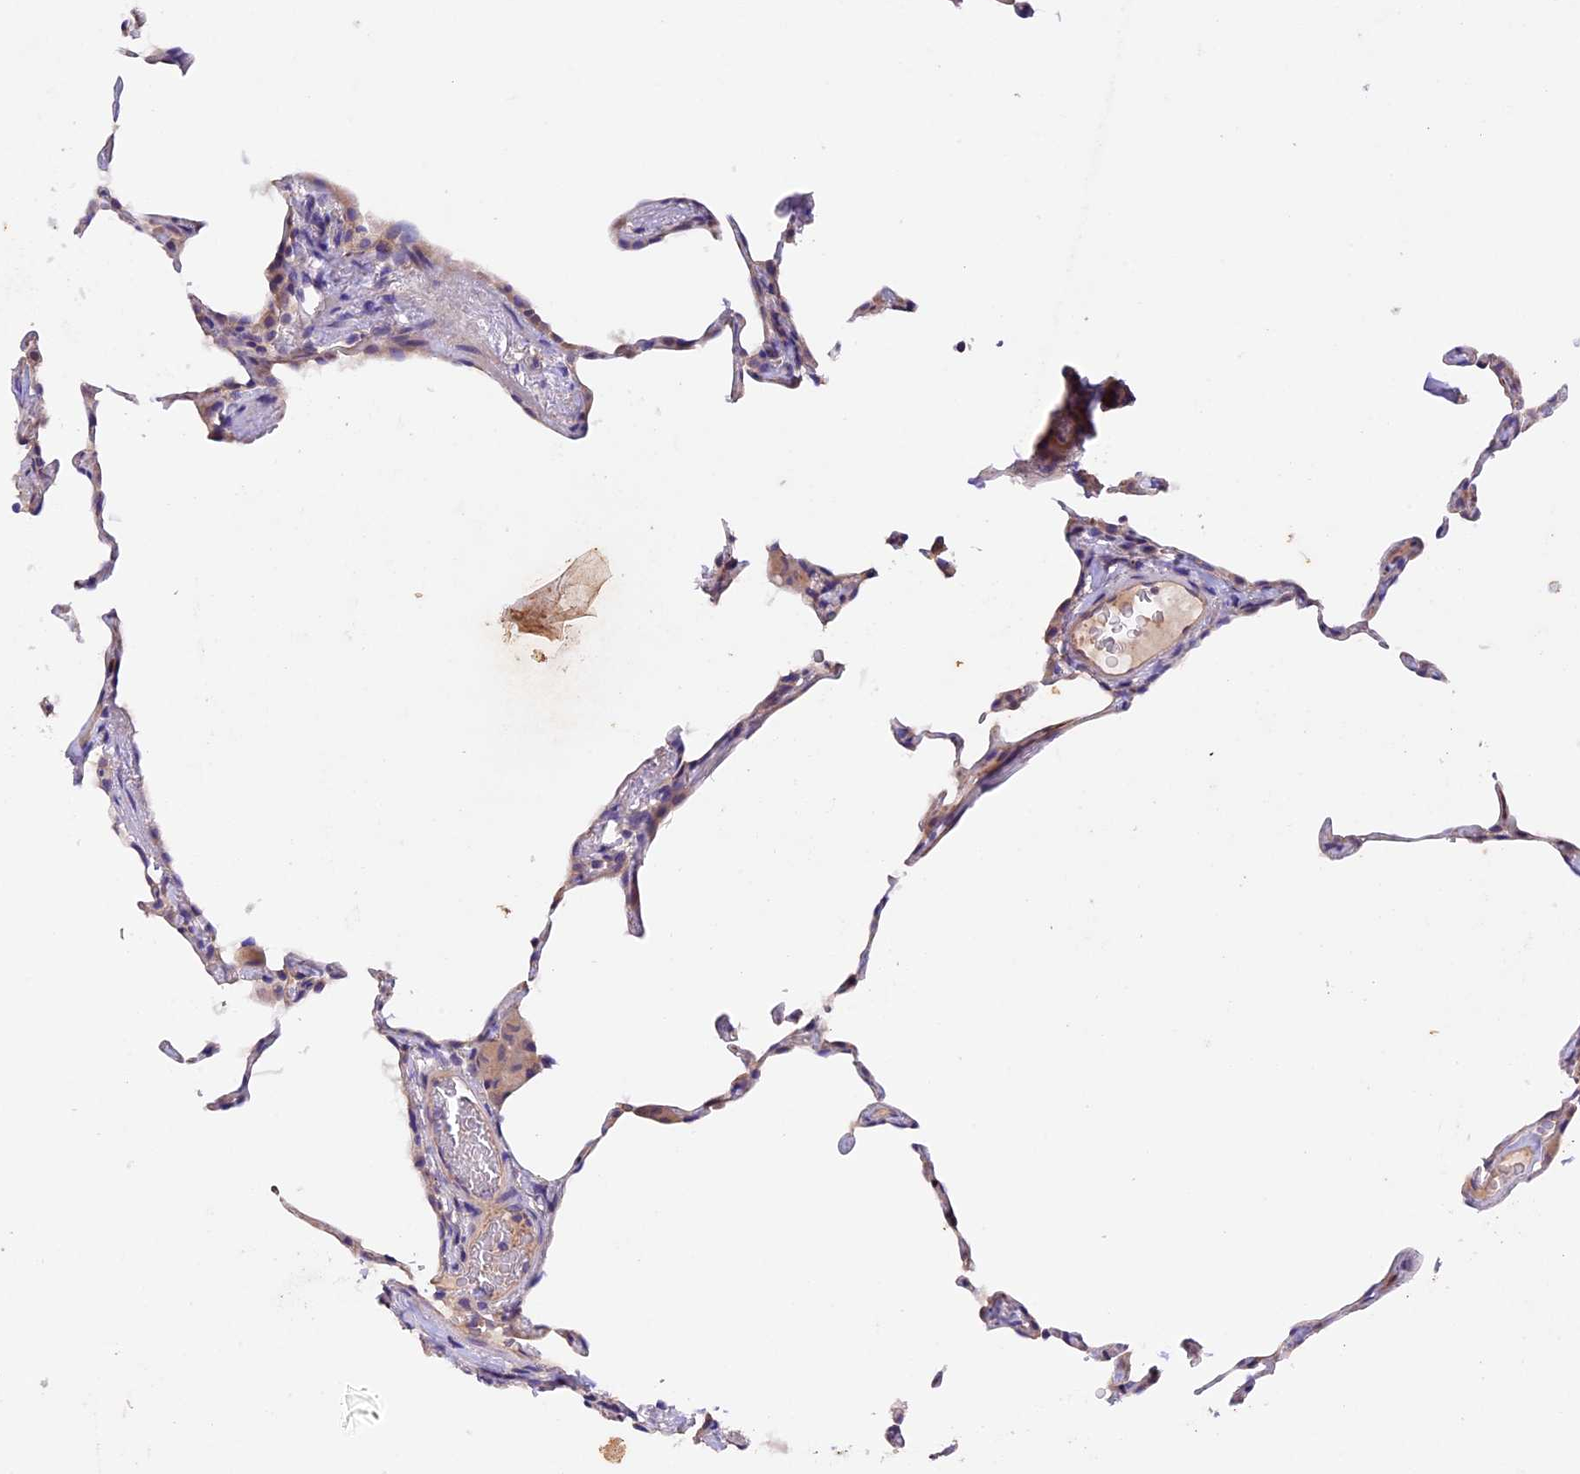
{"staining": {"intensity": "moderate", "quantity": "<25%", "location": "cytoplasmic/membranous"}, "tissue": "lung", "cell_type": "Alveolar cells", "image_type": "normal", "snomed": [{"axis": "morphology", "description": "Normal tissue, NOS"}, {"axis": "topography", "description": "Lung"}], "caption": "The immunohistochemical stain highlights moderate cytoplasmic/membranous positivity in alveolar cells of unremarkable lung.", "gene": "NCK2", "patient": {"sex": "female", "age": 57}}